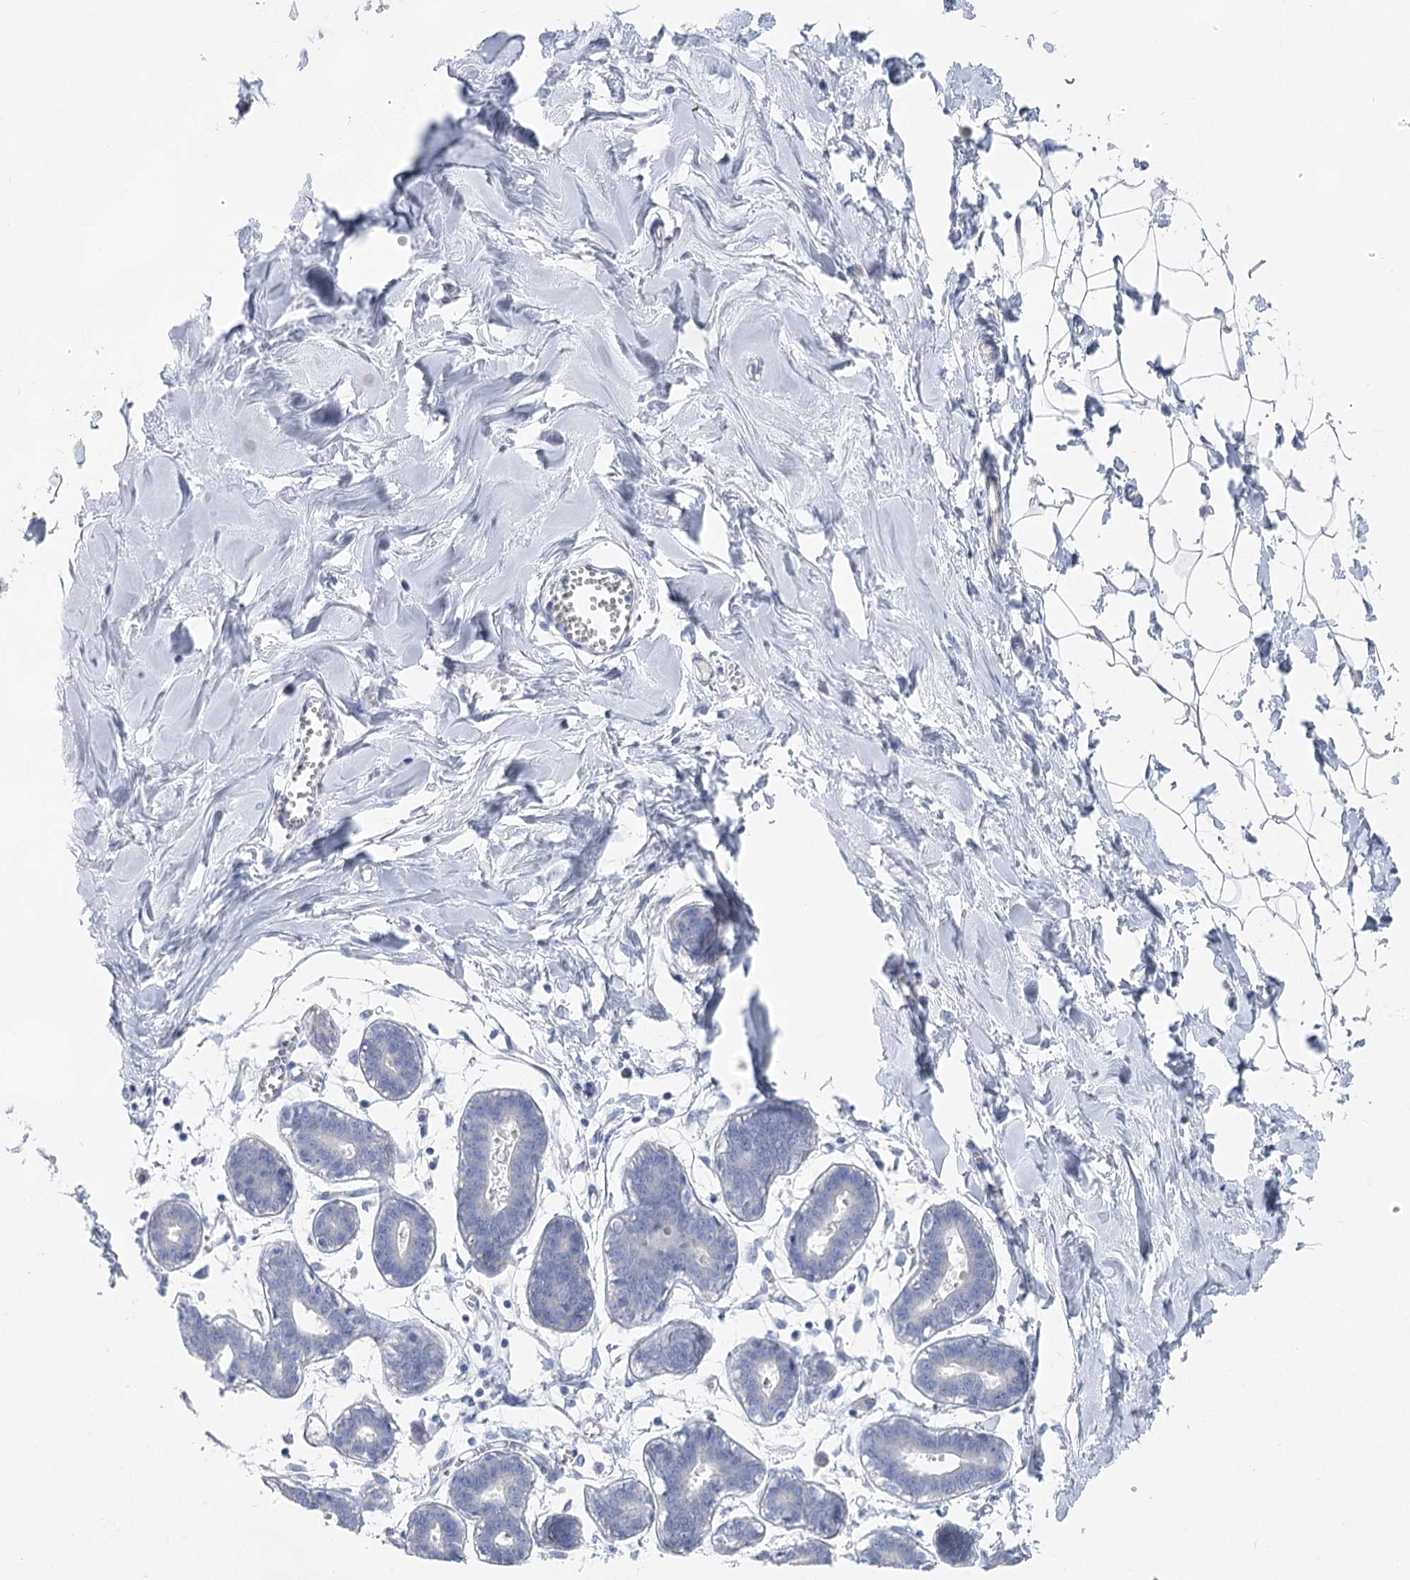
{"staining": {"intensity": "negative", "quantity": "none", "location": "none"}, "tissue": "breast", "cell_type": "Adipocytes", "image_type": "normal", "snomed": [{"axis": "morphology", "description": "Normal tissue, NOS"}, {"axis": "topography", "description": "Breast"}], "caption": "IHC micrograph of unremarkable breast: breast stained with DAB (3,3'-diaminobenzidine) shows no significant protein positivity in adipocytes. Brightfield microscopy of immunohistochemistry (IHC) stained with DAB (brown) and hematoxylin (blue), captured at high magnification.", "gene": "WDR74", "patient": {"sex": "female", "age": 27}}